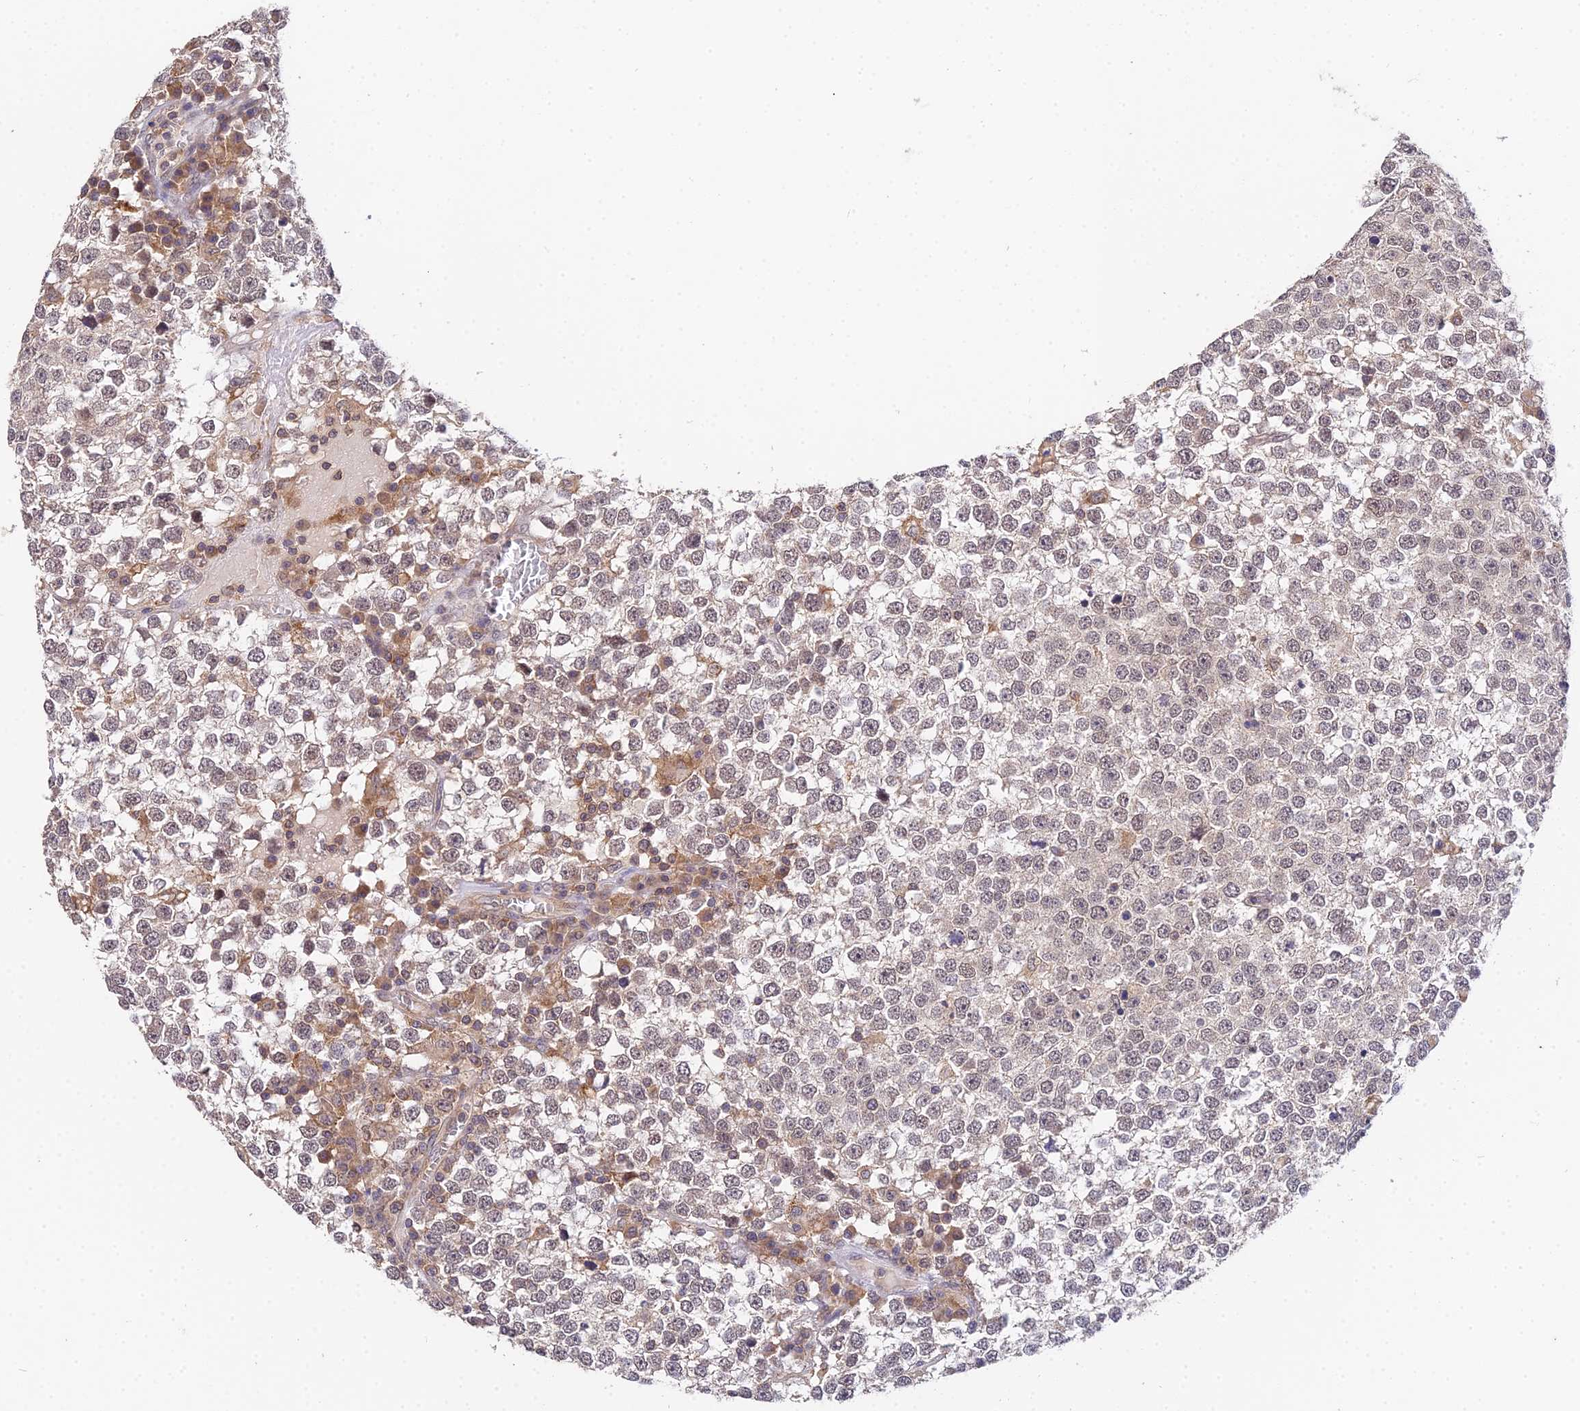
{"staining": {"intensity": "weak", "quantity": "<25%", "location": "nuclear"}, "tissue": "testis cancer", "cell_type": "Tumor cells", "image_type": "cancer", "snomed": [{"axis": "morphology", "description": "Seminoma, NOS"}, {"axis": "topography", "description": "Testis"}], "caption": "Immunohistochemical staining of human seminoma (testis) demonstrates no significant positivity in tumor cells.", "gene": "TPRX1", "patient": {"sex": "male", "age": 65}}